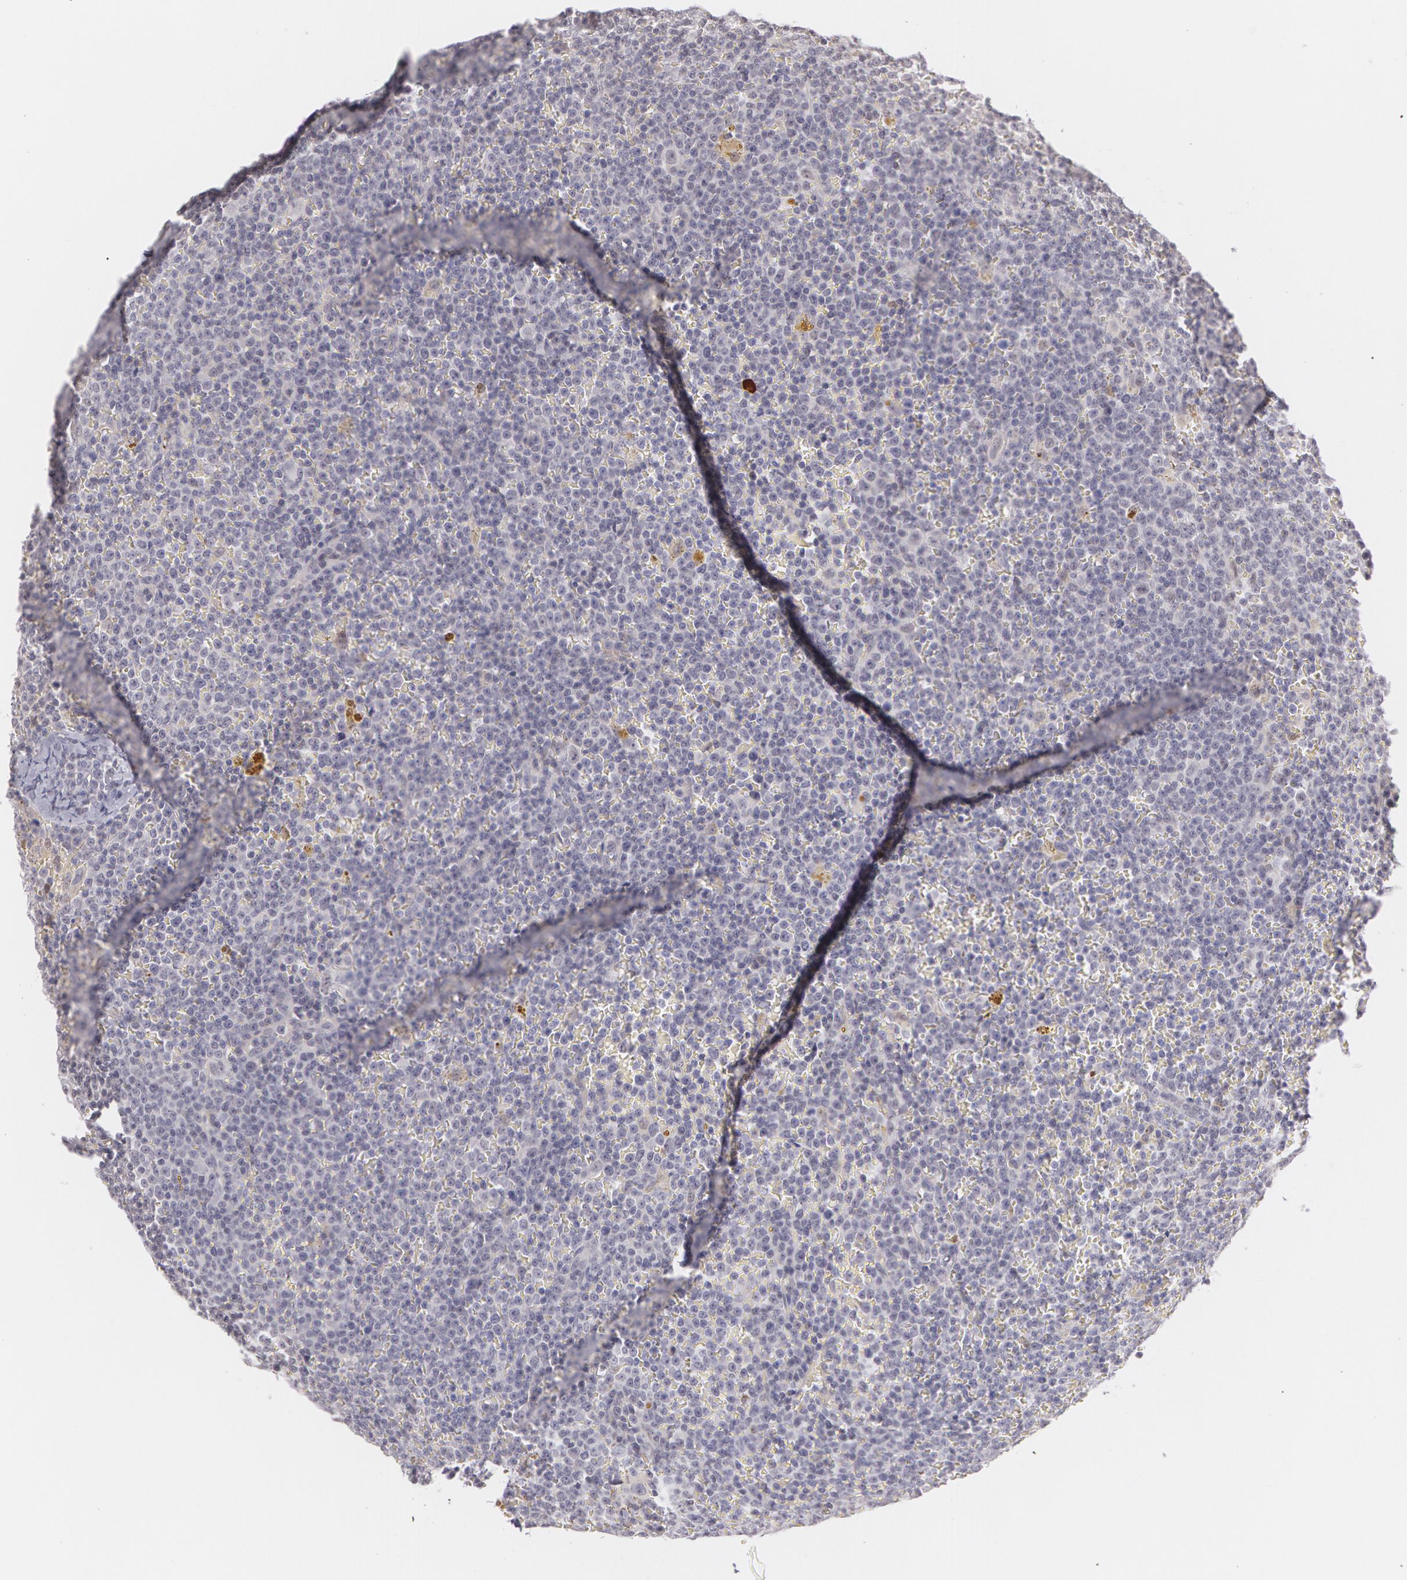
{"staining": {"intensity": "negative", "quantity": "none", "location": "none"}, "tissue": "lymphoma", "cell_type": "Tumor cells", "image_type": "cancer", "snomed": [{"axis": "morphology", "description": "Malignant lymphoma, non-Hodgkin's type, Low grade"}, {"axis": "topography", "description": "Lymph node"}], "caption": "Tumor cells show no significant protein expression in low-grade malignant lymphoma, non-Hodgkin's type. (Immunohistochemistry, brightfield microscopy, high magnification).", "gene": "LBP", "patient": {"sex": "male", "age": 50}}